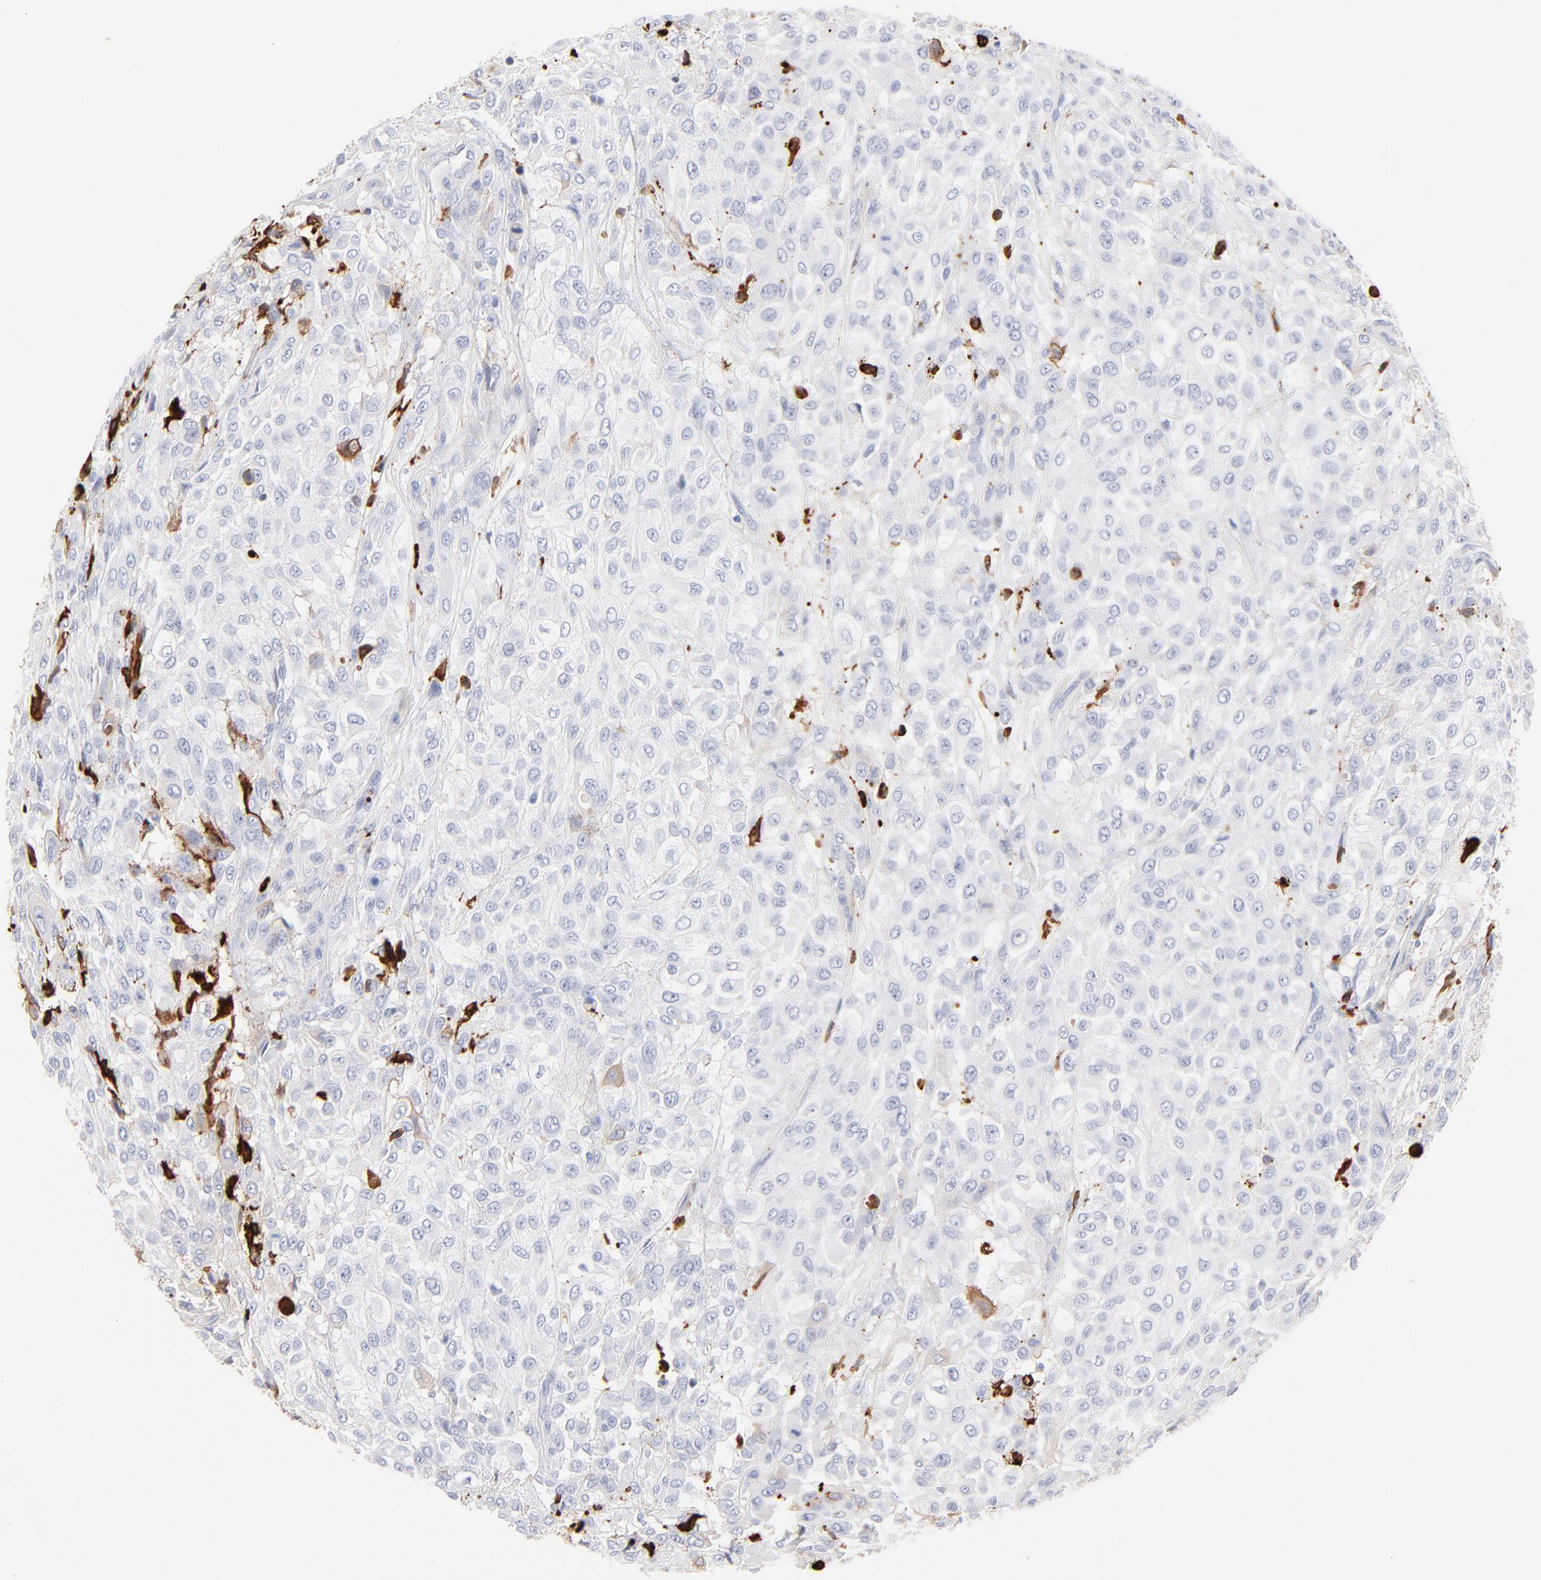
{"staining": {"intensity": "negative", "quantity": "none", "location": "none"}, "tissue": "urothelial cancer", "cell_type": "Tumor cells", "image_type": "cancer", "snomed": [{"axis": "morphology", "description": "Urothelial carcinoma, High grade"}, {"axis": "topography", "description": "Urinary bladder"}], "caption": "The IHC histopathology image has no significant expression in tumor cells of urothelial cancer tissue. Nuclei are stained in blue.", "gene": "APOH", "patient": {"sex": "male", "age": 57}}